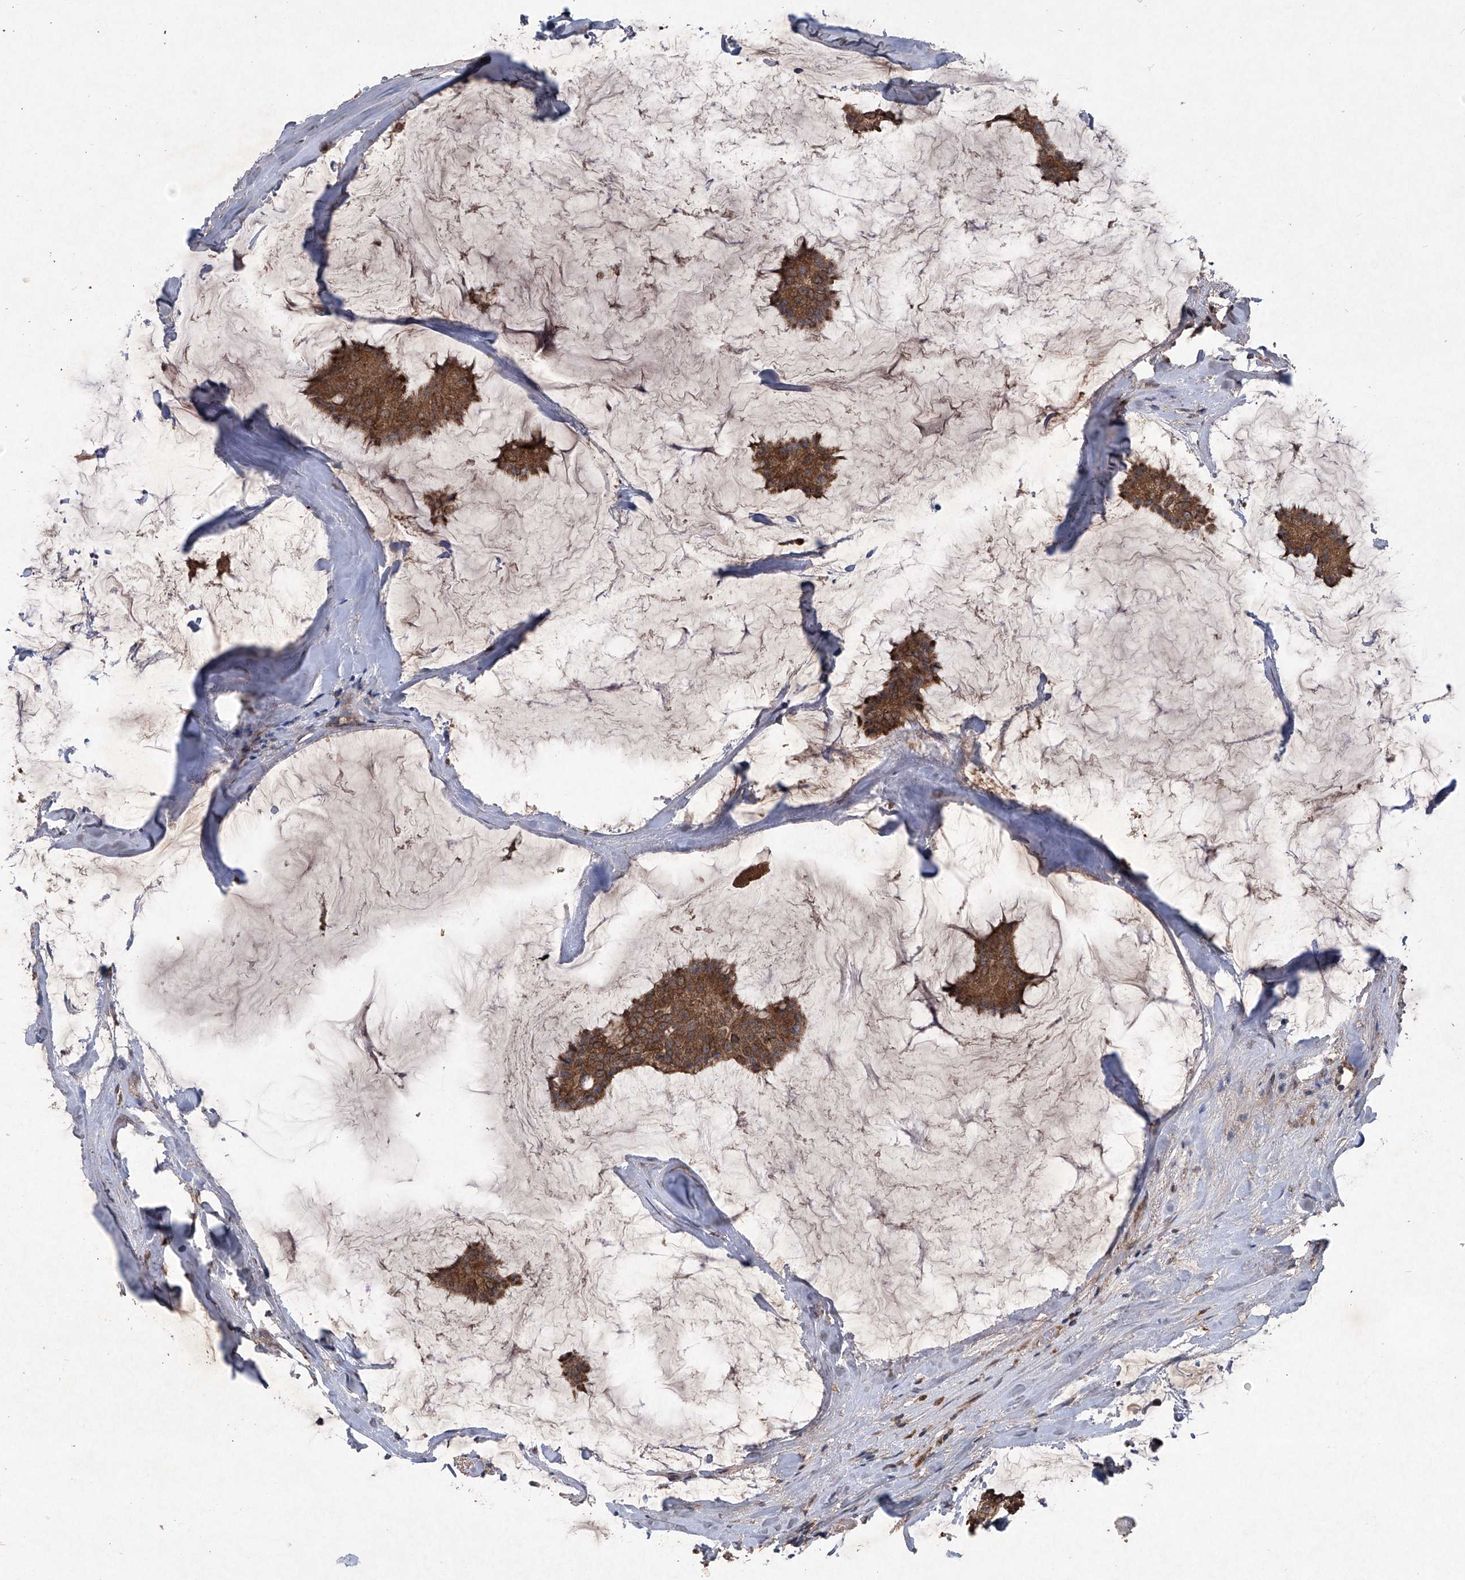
{"staining": {"intensity": "strong", "quantity": ">75%", "location": "cytoplasmic/membranous"}, "tissue": "breast cancer", "cell_type": "Tumor cells", "image_type": "cancer", "snomed": [{"axis": "morphology", "description": "Duct carcinoma"}, {"axis": "topography", "description": "Breast"}], "caption": "Breast cancer (invasive ductal carcinoma) tissue reveals strong cytoplasmic/membranous staining in about >75% of tumor cells", "gene": "SUMF2", "patient": {"sex": "female", "age": 93}}